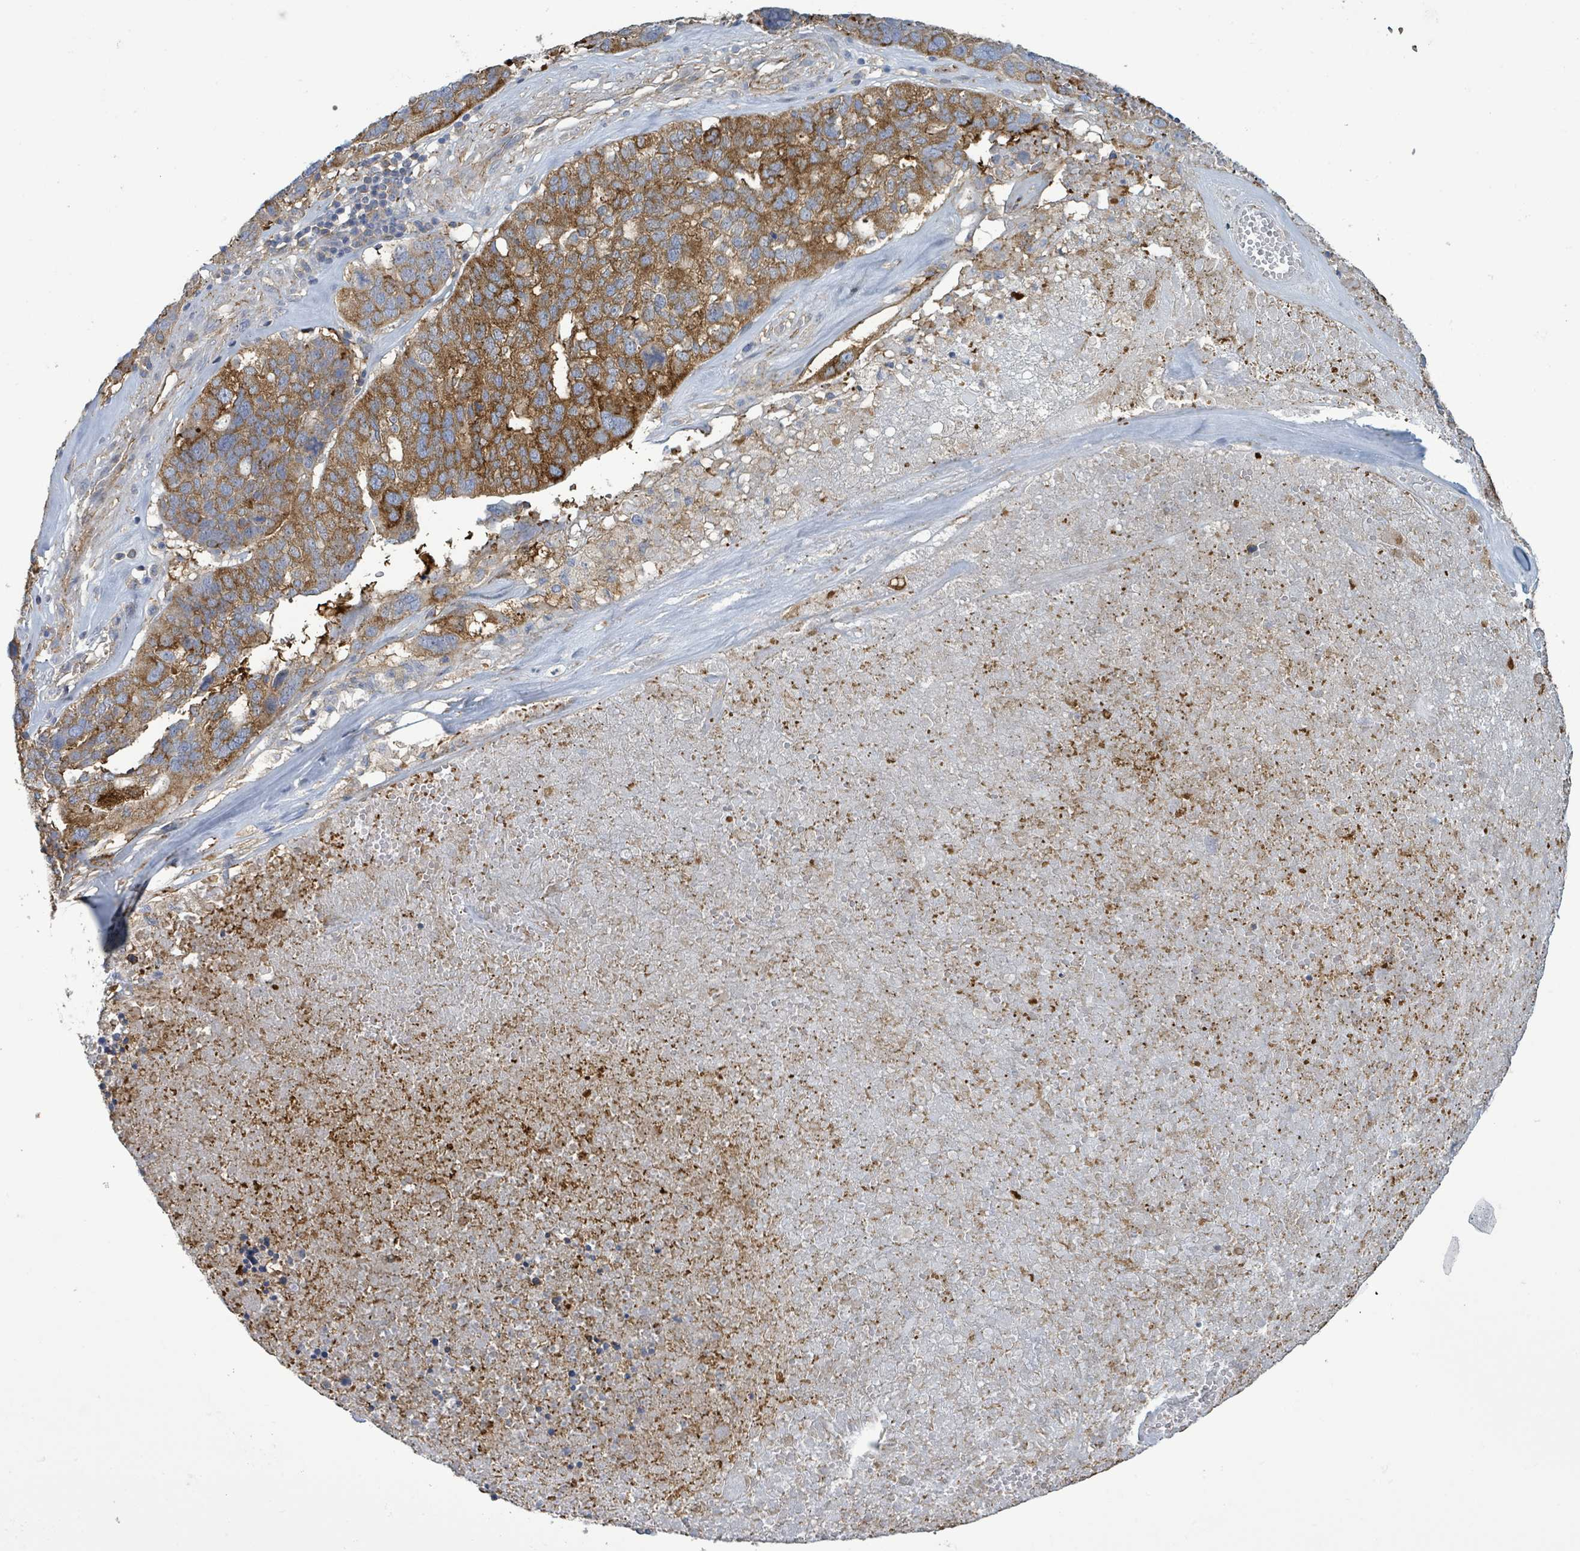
{"staining": {"intensity": "moderate", "quantity": ">75%", "location": "cytoplasmic/membranous"}, "tissue": "ovarian cancer", "cell_type": "Tumor cells", "image_type": "cancer", "snomed": [{"axis": "morphology", "description": "Cystadenocarcinoma, serous, NOS"}, {"axis": "topography", "description": "Ovary"}], "caption": "Human ovarian cancer stained with a protein marker displays moderate staining in tumor cells.", "gene": "EGFL7", "patient": {"sex": "female", "age": 59}}